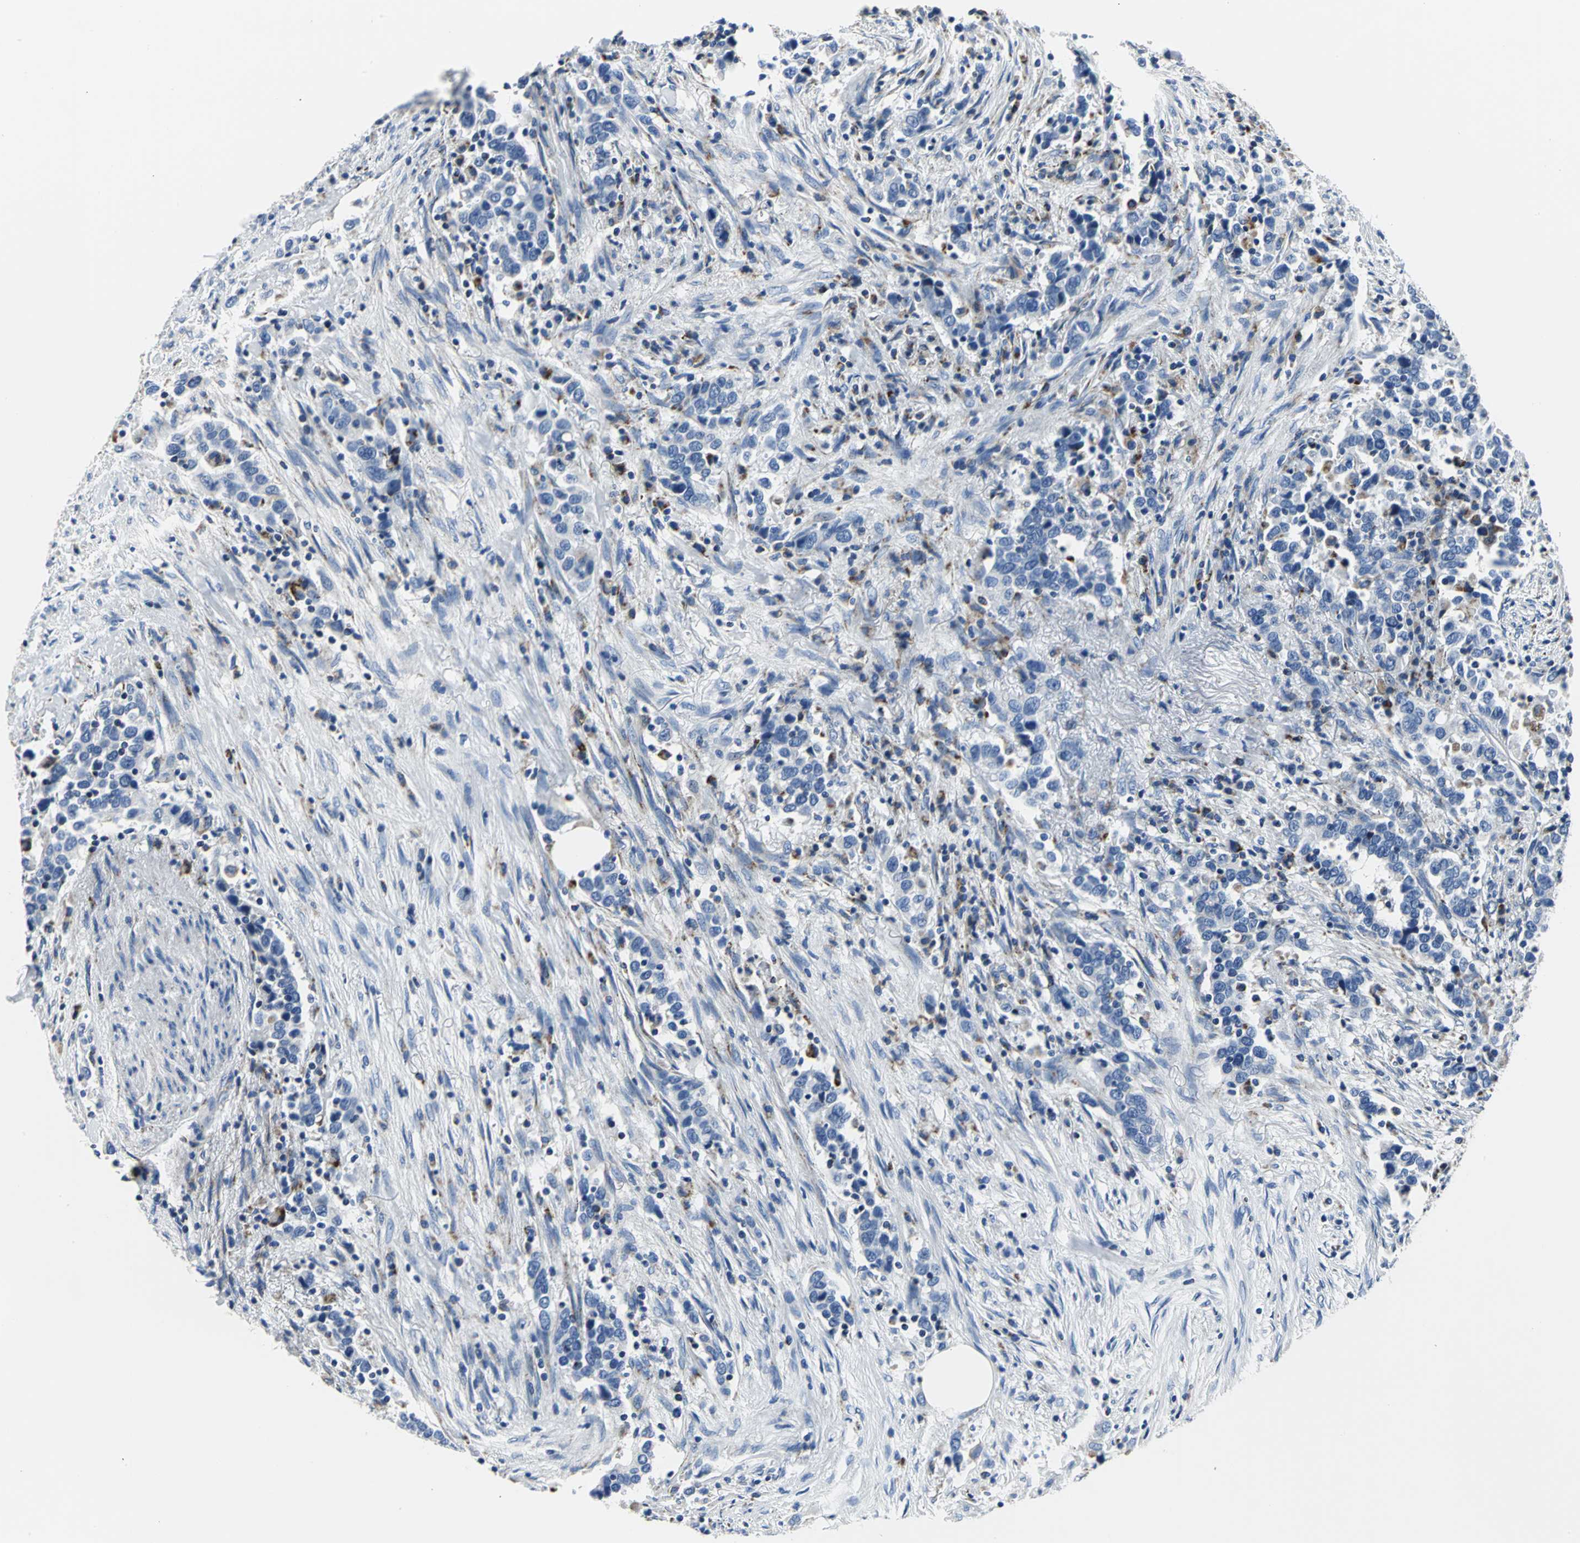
{"staining": {"intensity": "weak", "quantity": "<25%", "location": "cytoplasmic/membranous"}, "tissue": "urothelial cancer", "cell_type": "Tumor cells", "image_type": "cancer", "snomed": [{"axis": "morphology", "description": "Urothelial carcinoma, High grade"}, {"axis": "topography", "description": "Urinary bladder"}], "caption": "IHC of human high-grade urothelial carcinoma demonstrates no positivity in tumor cells. Nuclei are stained in blue.", "gene": "IFI6", "patient": {"sex": "male", "age": 61}}